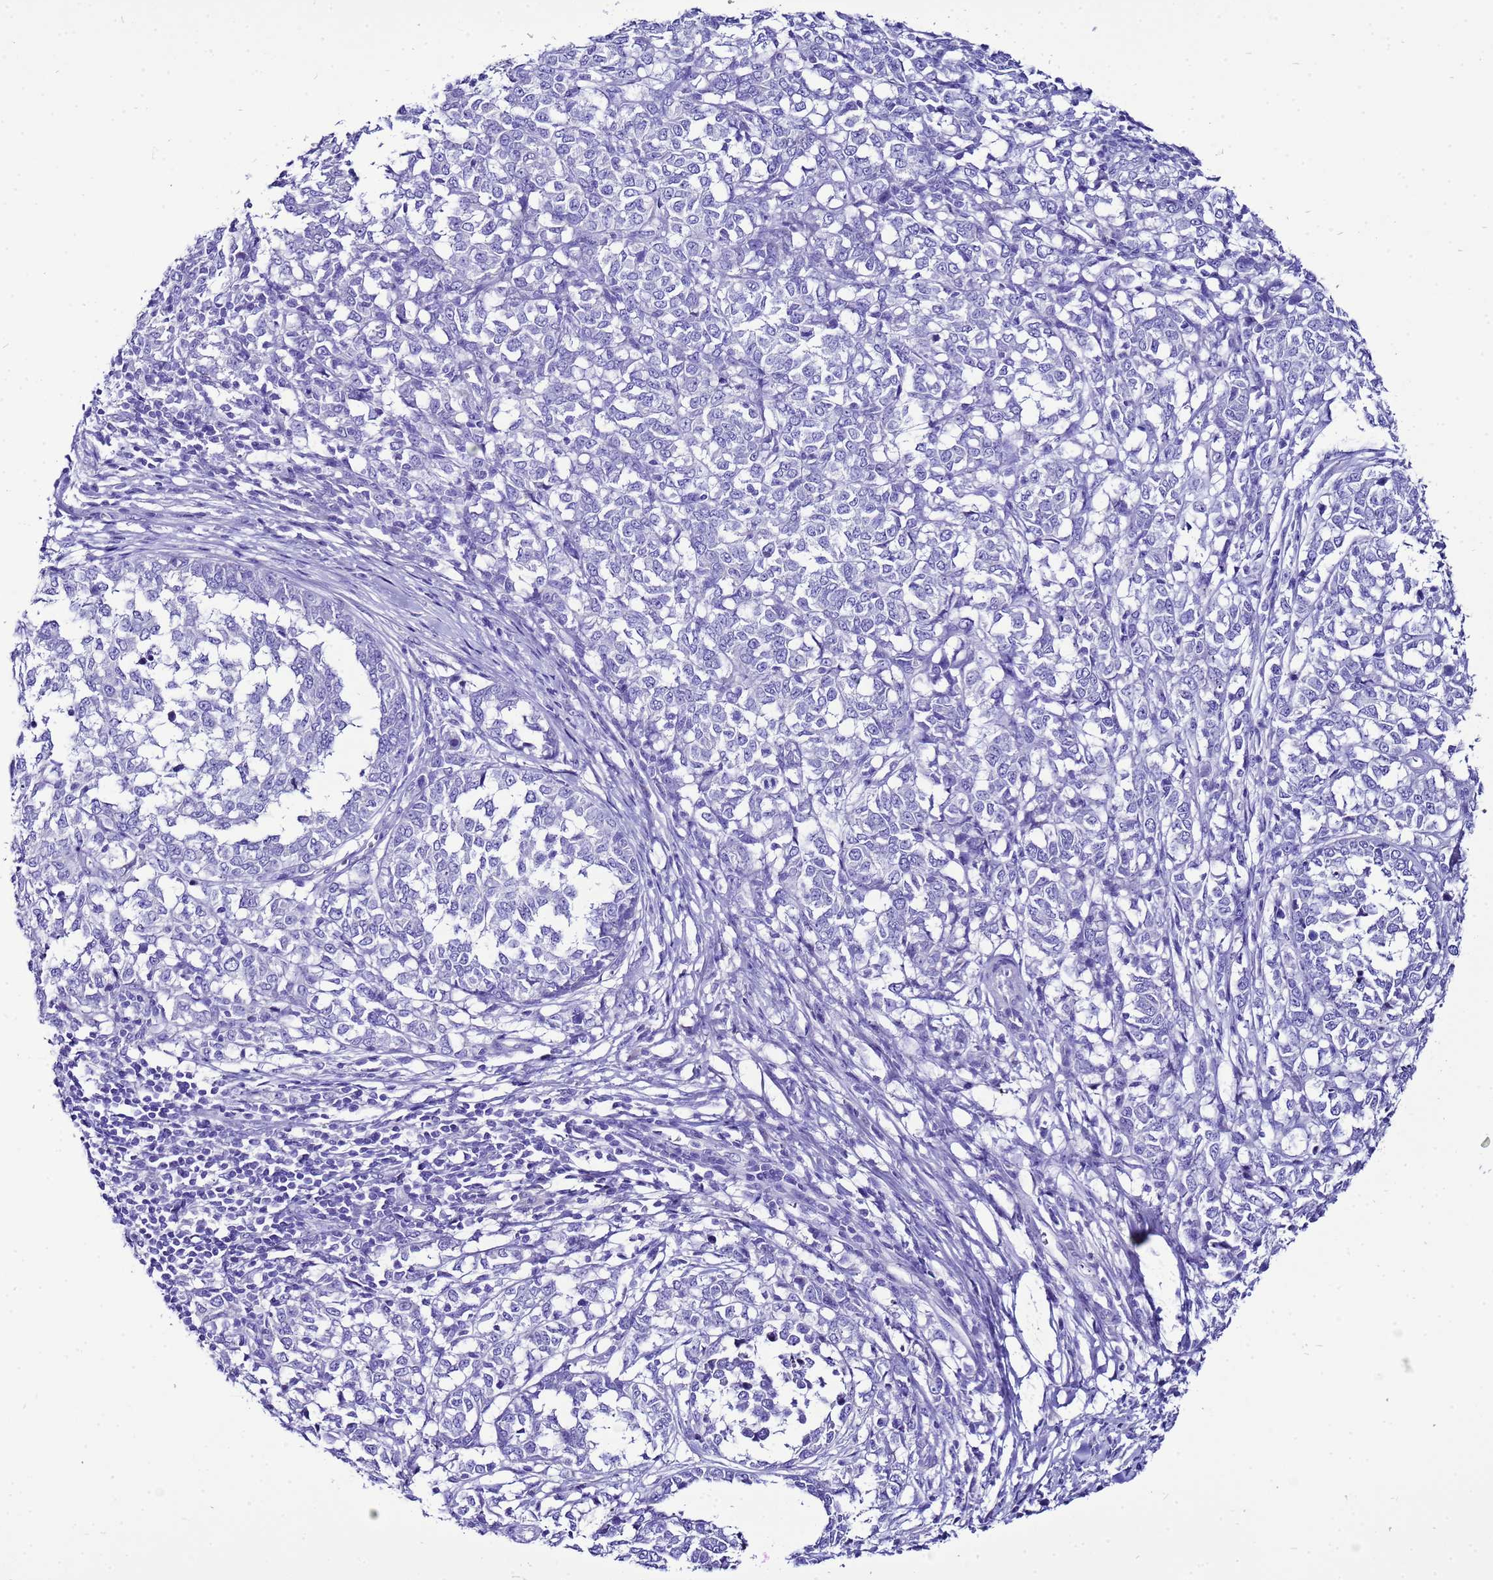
{"staining": {"intensity": "negative", "quantity": "none", "location": "none"}, "tissue": "melanoma", "cell_type": "Tumor cells", "image_type": "cancer", "snomed": [{"axis": "morphology", "description": "Malignant melanoma, NOS"}, {"axis": "topography", "description": "Skin"}], "caption": "Immunohistochemistry (IHC) image of human melanoma stained for a protein (brown), which displays no staining in tumor cells.", "gene": "BEST2", "patient": {"sex": "female", "age": 72}}